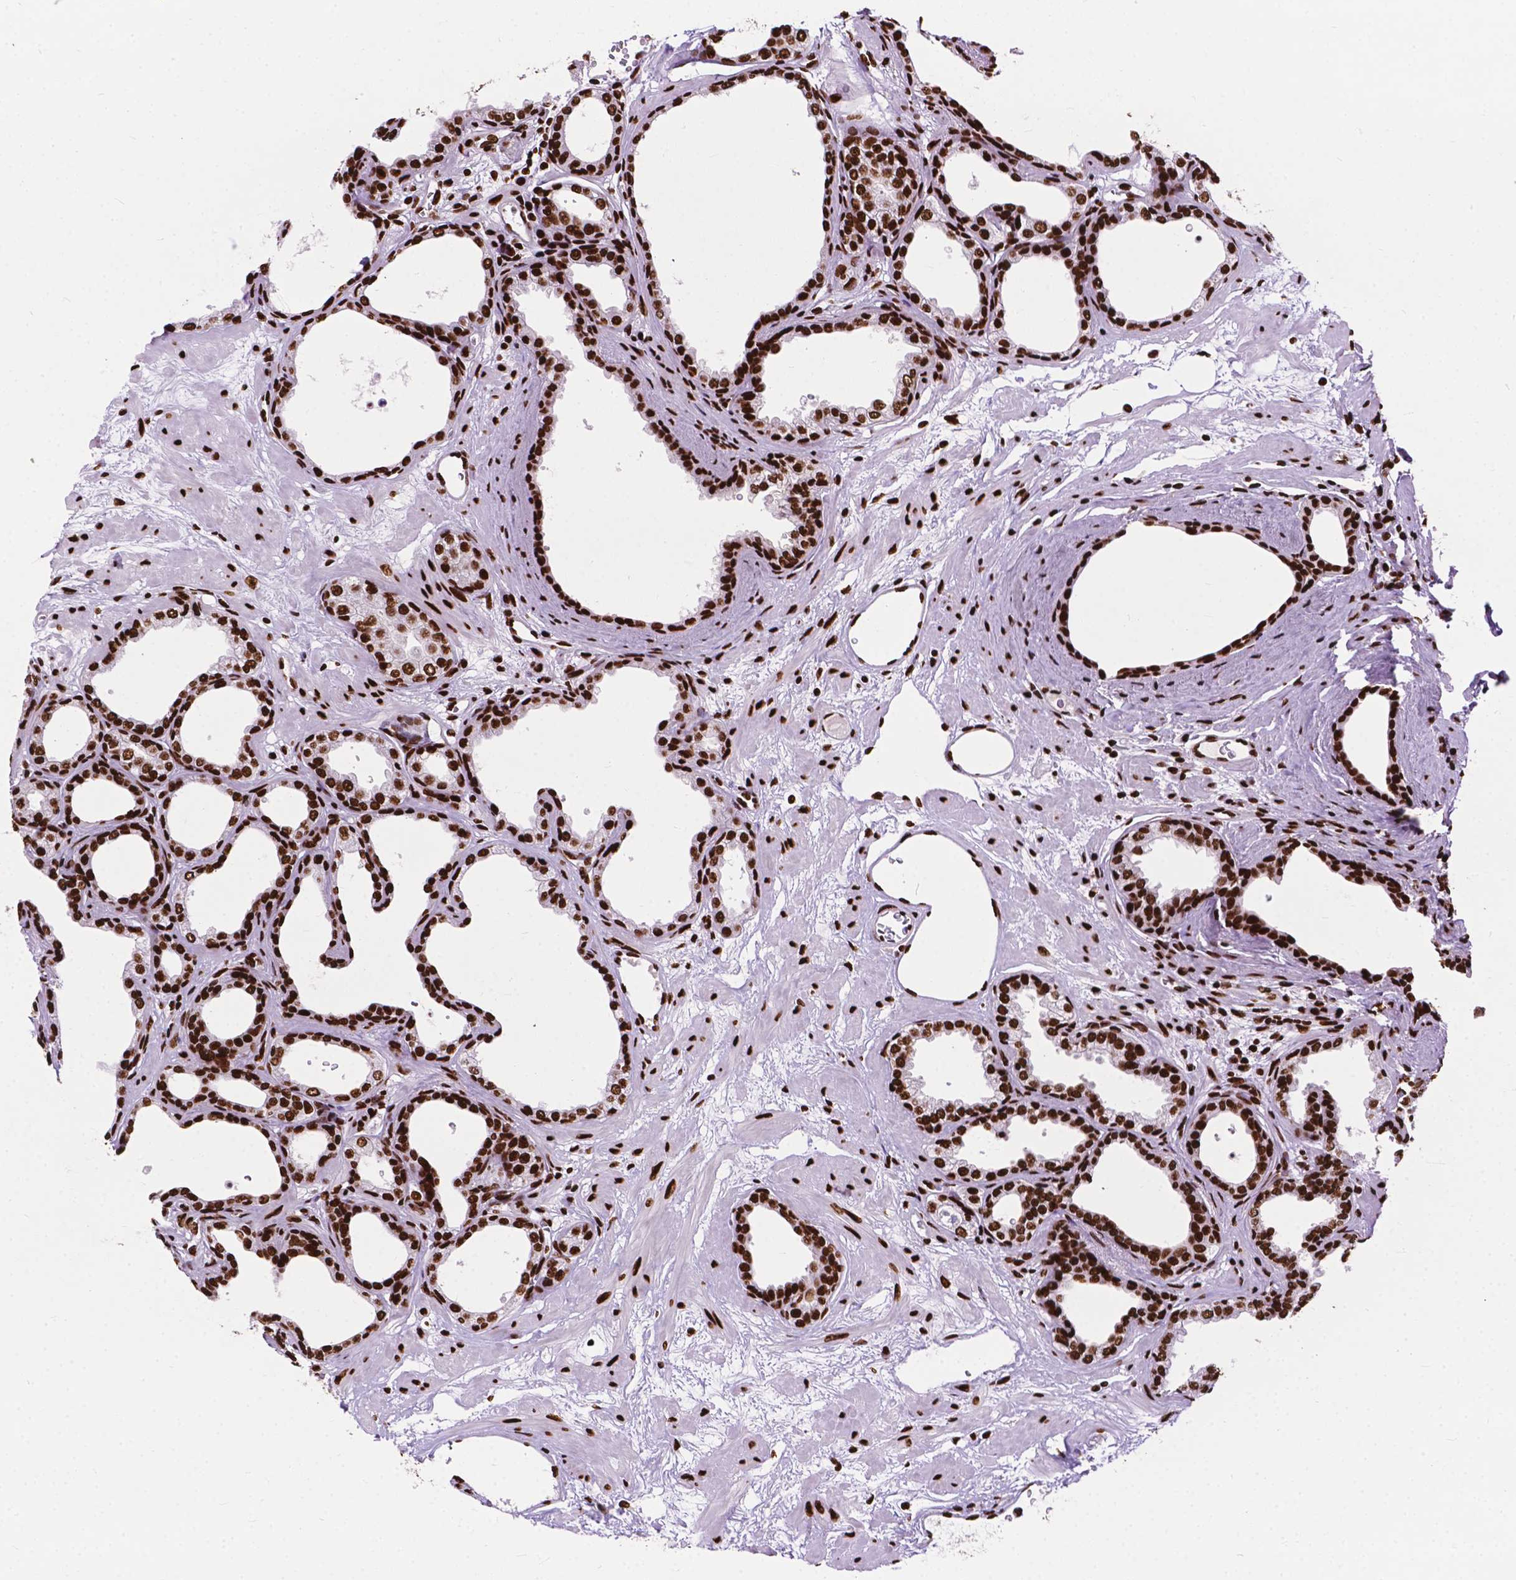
{"staining": {"intensity": "strong", "quantity": ">75%", "location": "nuclear"}, "tissue": "prostate", "cell_type": "Glandular cells", "image_type": "normal", "snomed": [{"axis": "morphology", "description": "Normal tissue, NOS"}, {"axis": "topography", "description": "Prostate"}], "caption": "Immunohistochemical staining of unremarkable human prostate displays >75% levels of strong nuclear protein positivity in about >75% of glandular cells.", "gene": "SMIM5", "patient": {"sex": "male", "age": 37}}